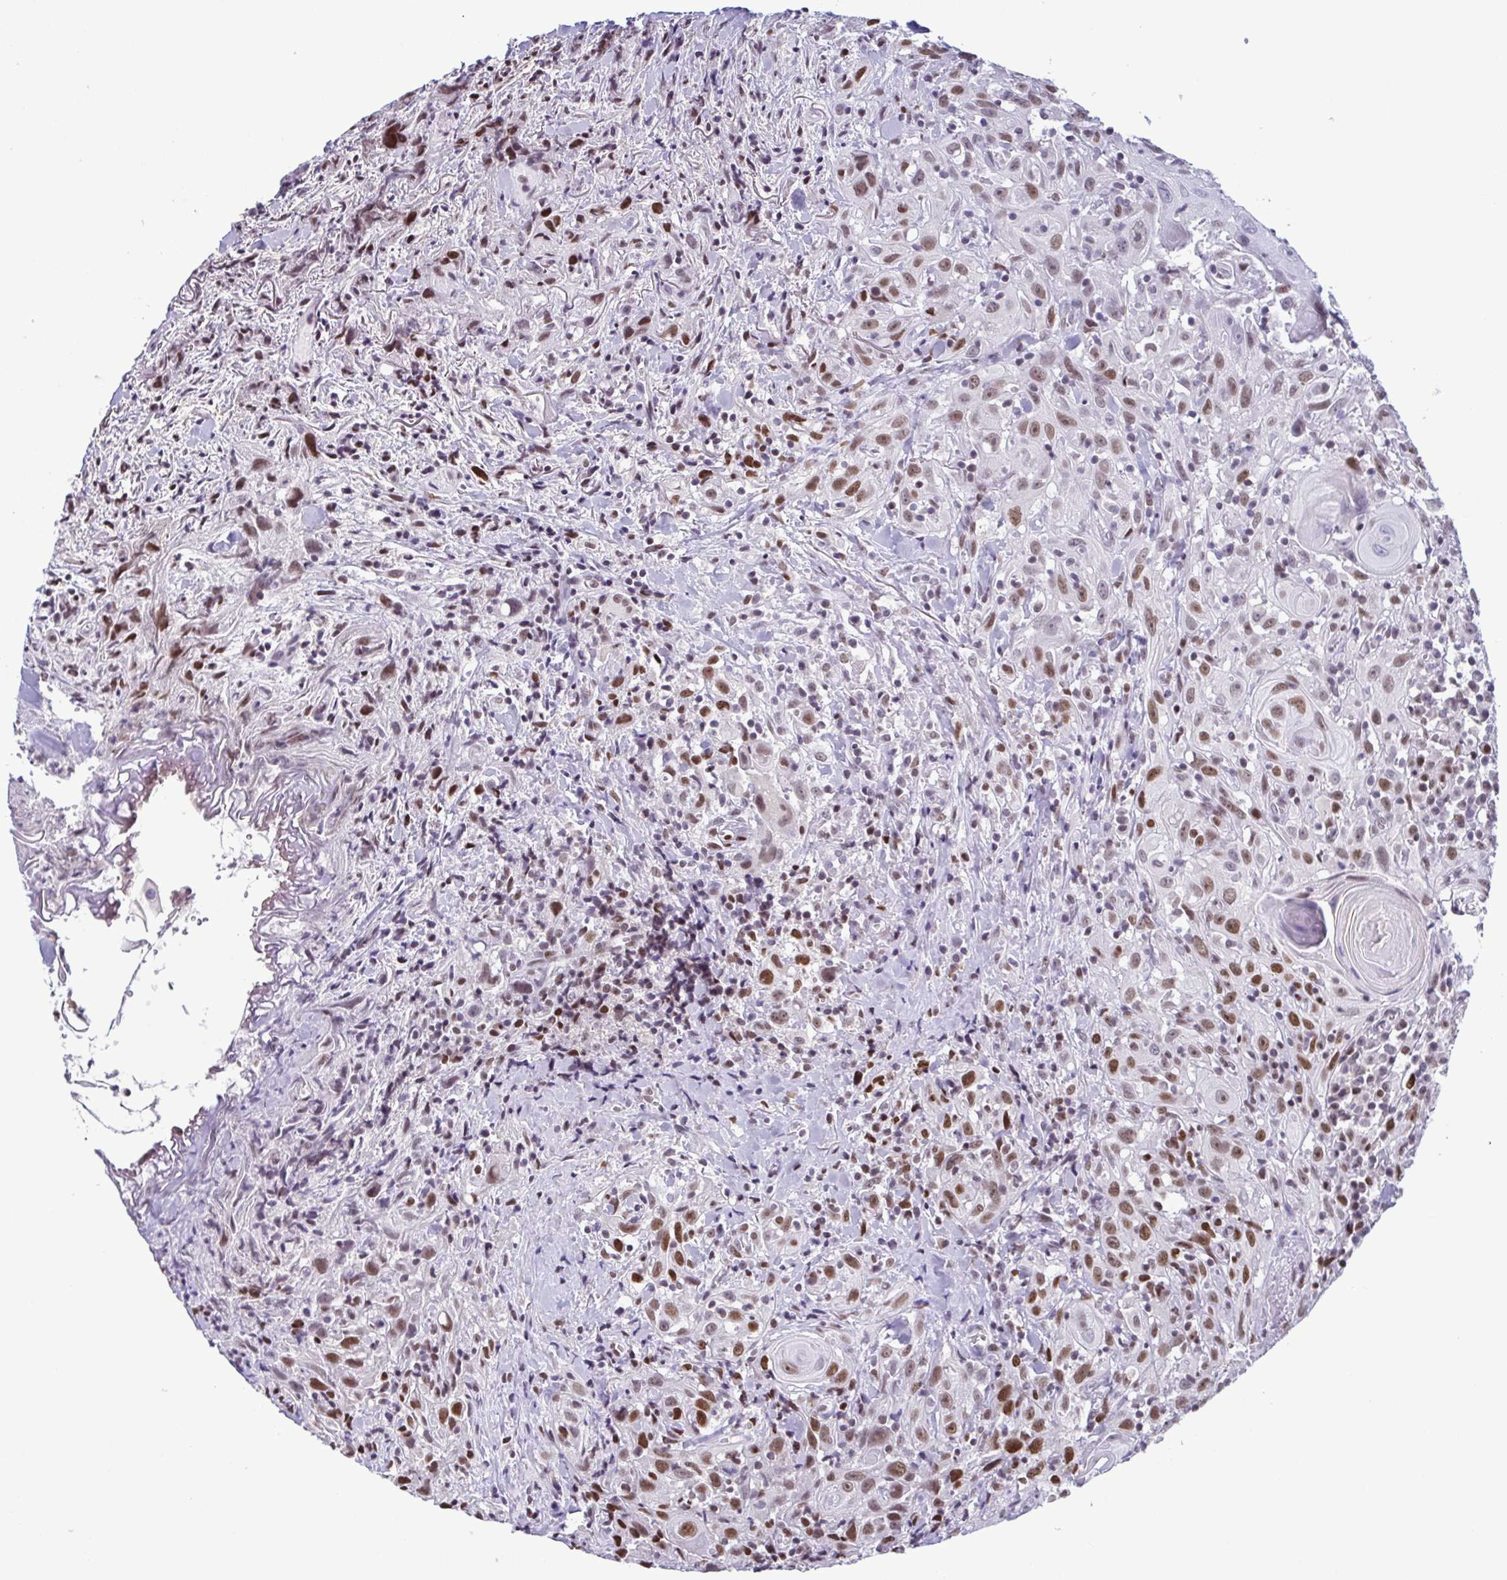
{"staining": {"intensity": "moderate", "quantity": ">75%", "location": "nuclear"}, "tissue": "head and neck cancer", "cell_type": "Tumor cells", "image_type": "cancer", "snomed": [{"axis": "morphology", "description": "Squamous cell carcinoma, NOS"}, {"axis": "topography", "description": "Head-Neck"}], "caption": "Head and neck squamous cell carcinoma tissue displays moderate nuclear staining in approximately >75% of tumor cells, visualized by immunohistochemistry. The staining was performed using DAB (3,3'-diaminobenzidine), with brown indicating positive protein expression. Nuclei are stained blue with hematoxylin.", "gene": "IRF1", "patient": {"sex": "female", "age": 95}}